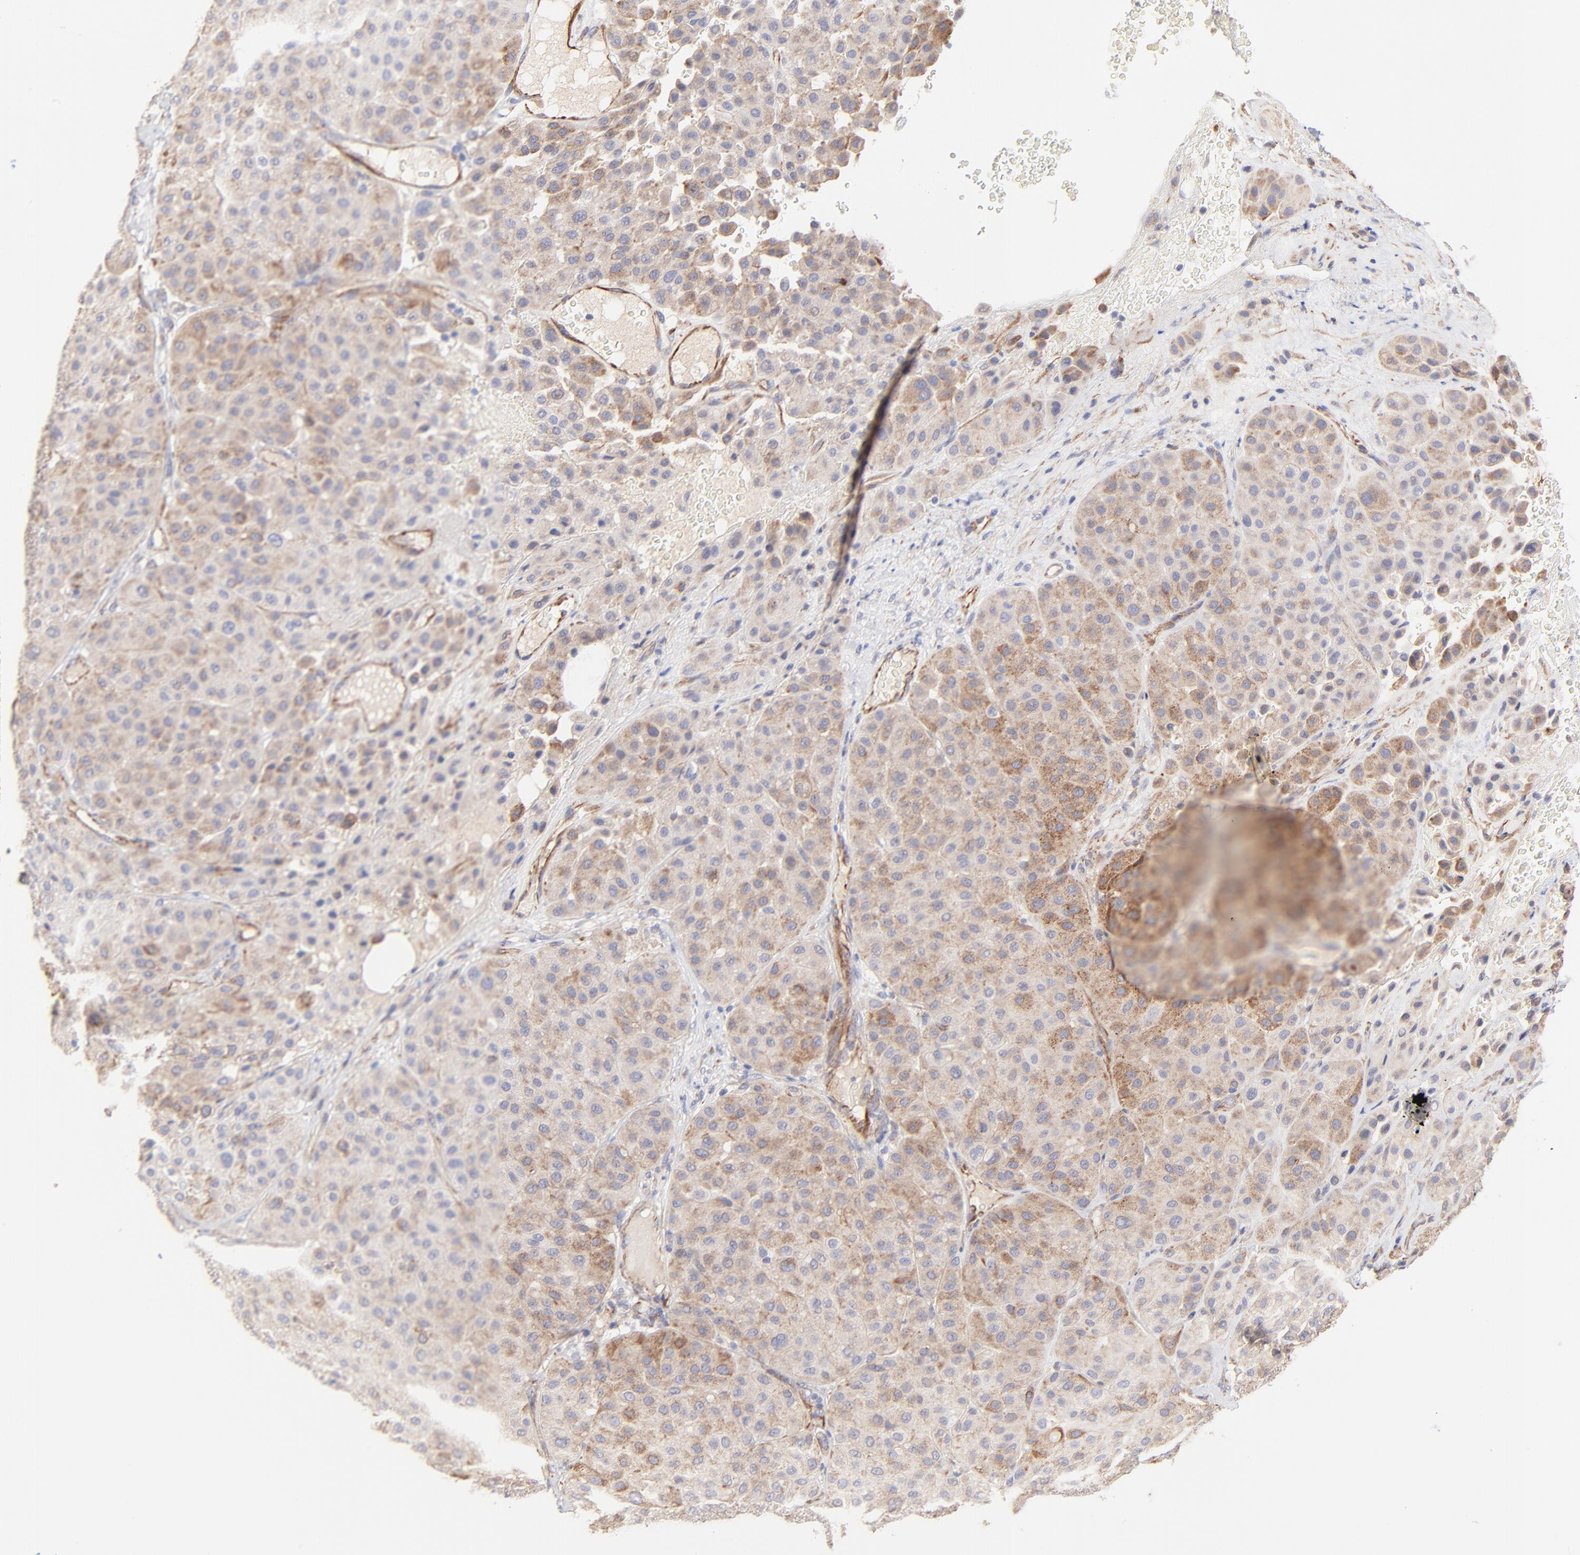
{"staining": {"intensity": "moderate", "quantity": ">75%", "location": "cytoplasmic/membranous"}, "tissue": "melanoma", "cell_type": "Tumor cells", "image_type": "cancer", "snomed": [{"axis": "morphology", "description": "Normal tissue, NOS"}, {"axis": "morphology", "description": "Malignant melanoma, Metastatic site"}, {"axis": "topography", "description": "Skin"}], "caption": "Approximately >75% of tumor cells in human melanoma reveal moderate cytoplasmic/membranous protein staining as visualized by brown immunohistochemical staining.", "gene": "COX8C", "patient": {"sex": "male", "age": 41}}